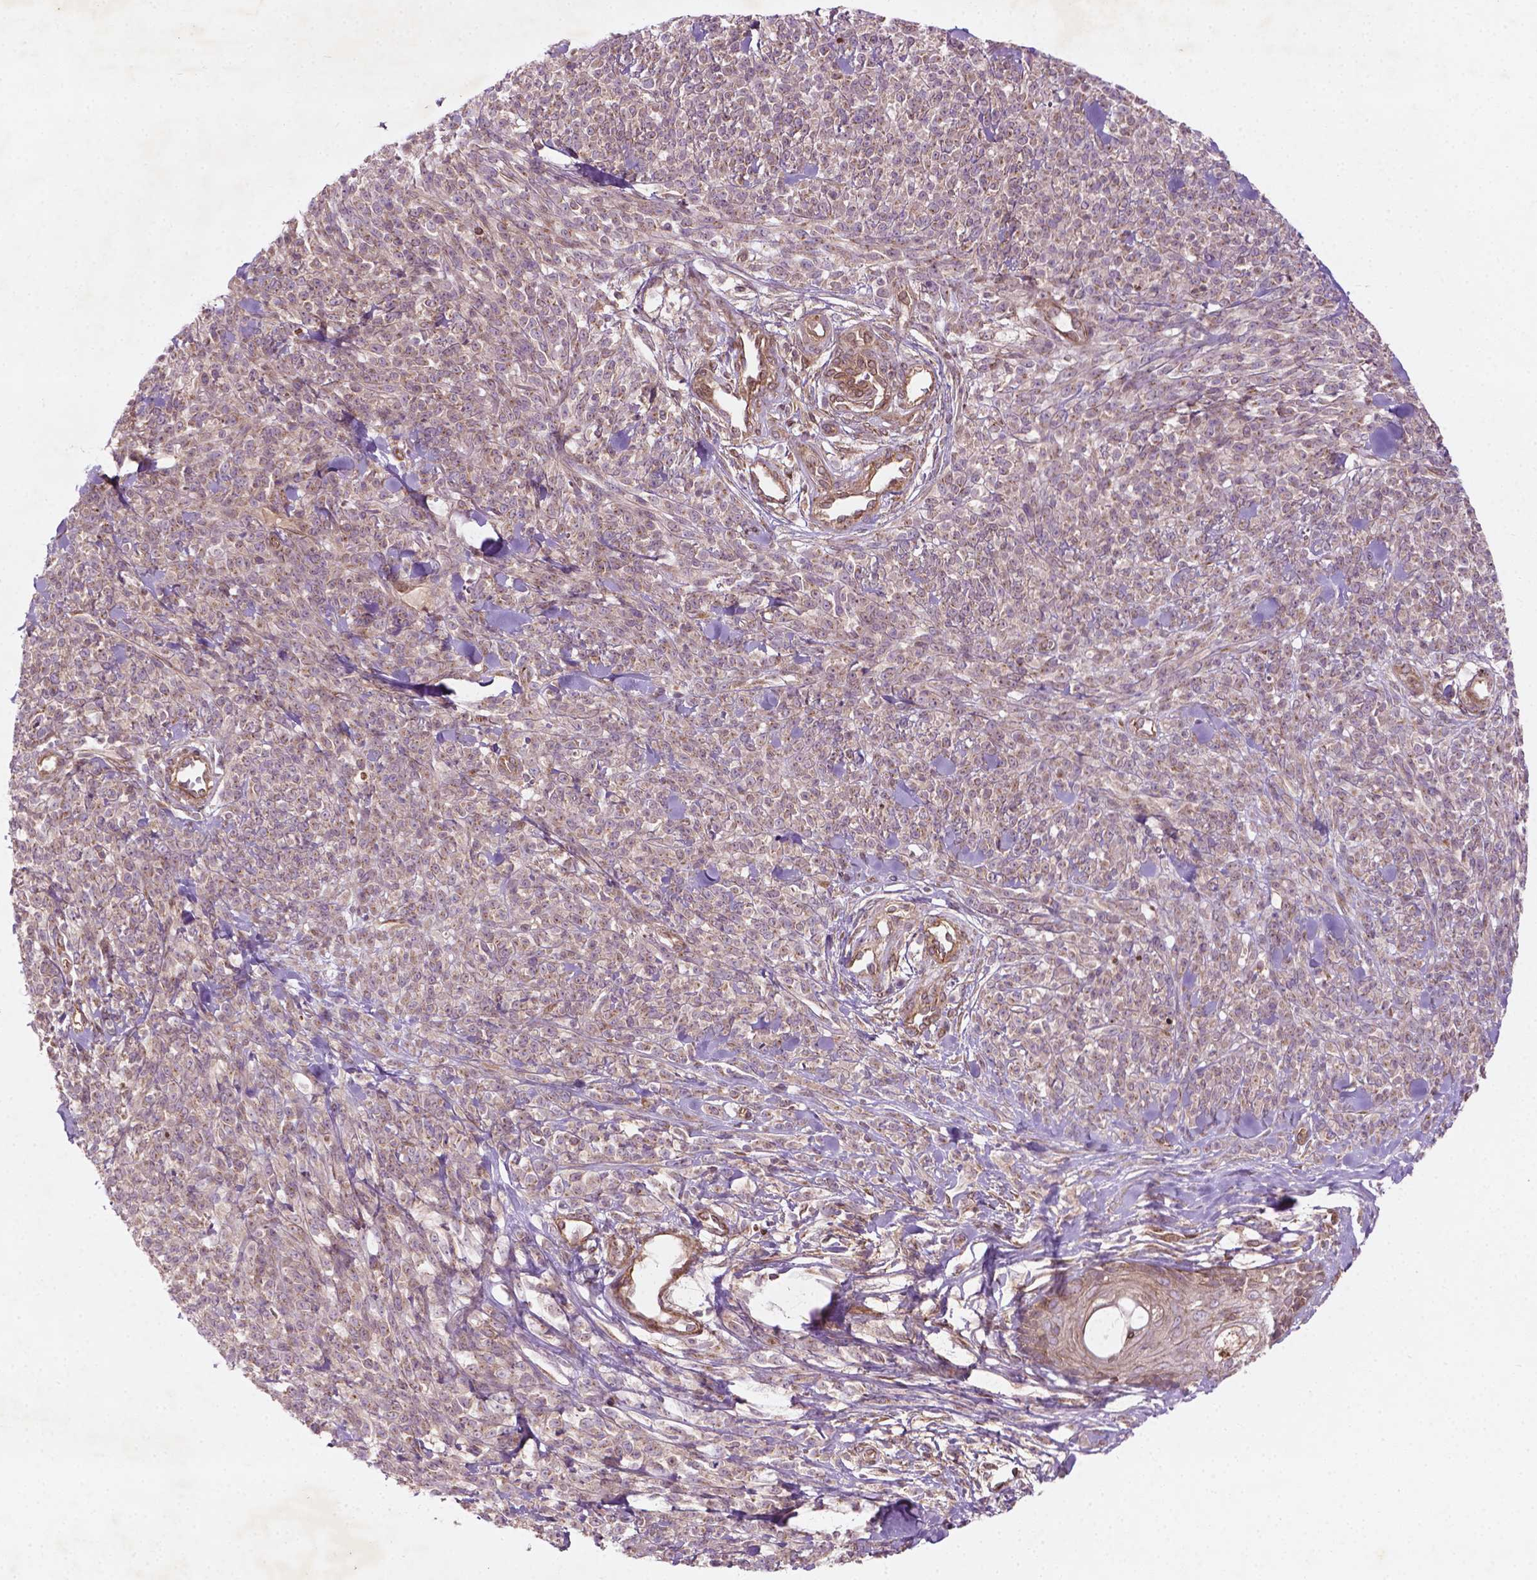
{"staining": {"intensity": "weak", "quantity": "<25%", "location": "cytoplasmic/membranous"}, "tissue": "melanoma", "cell_type": "Tumor cells", "image_type": "cancer", "snomed": [{"axis": "morphology", "description": "Malignant melanoma, NOS"}, {"axis": "topography", "description": "Skin"}, {"axis": "topography", "description": "Skin of trunk"}], "caption": "Tumor cells are negative for protein expression in human melanoma. Nuclei are stained in blue.", "gene": "TCHP", "patient": {"sex": "male", "age": 74}}